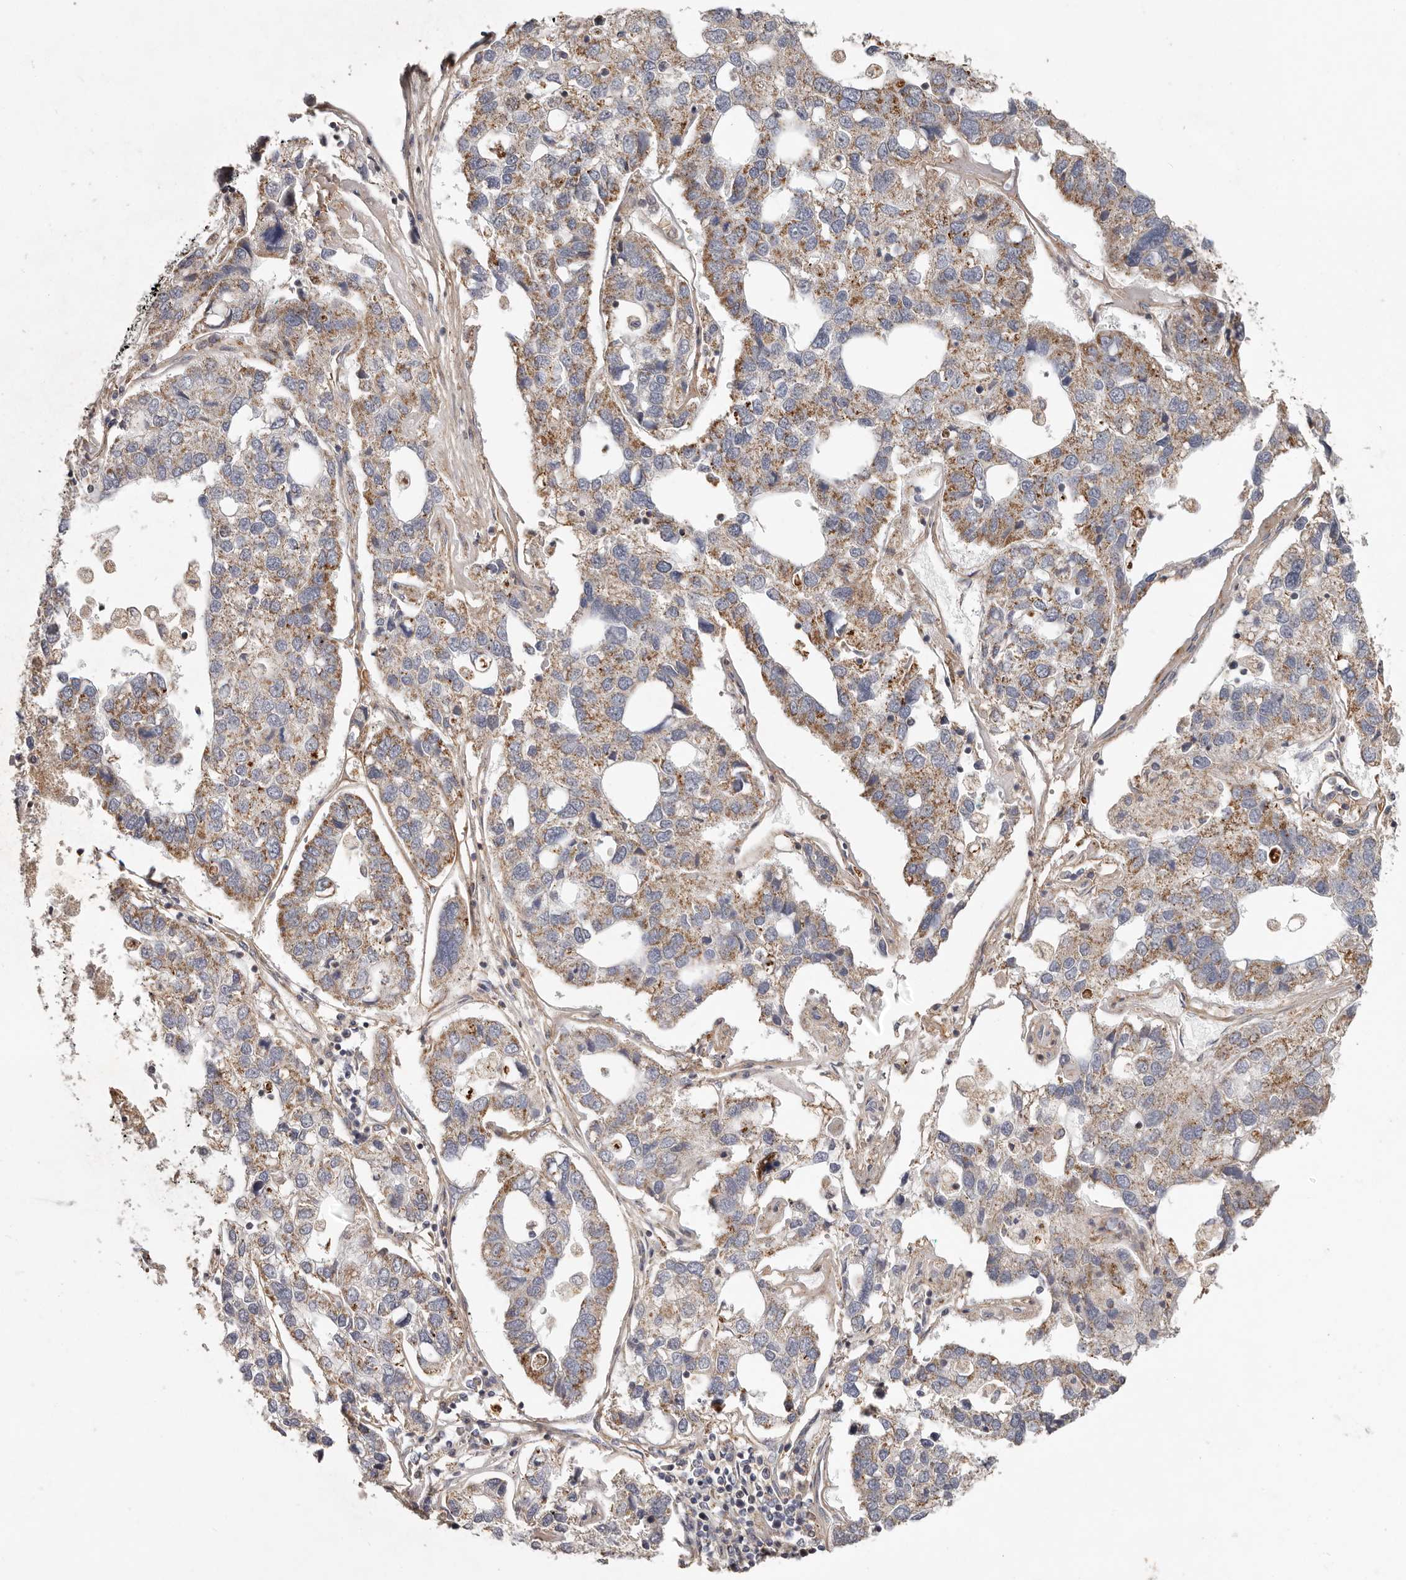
{"staining": {"intensity": "moderate", "quantity": "25%-75%", "location": "cytoplasmic/membranous"}, "tissue": "pancreatic cancer", "cell_type": "Tumor cells", "image_type": "cancer", "snomed": [{"axis": "morphology", "description": "Adenocarcinoma, NOS"}, {"axis": "topography", "description": "Pancreas"}], "caption": "High-power microscopy captured an immunohistochemistry image of pancreatic adenocarcinoma, revealing moderate cytoplasmic/membranous expression in about 25%-75% of tumor cells.", "gene": "MRPS10", "patient": {"sex": "female", "age": 61}}